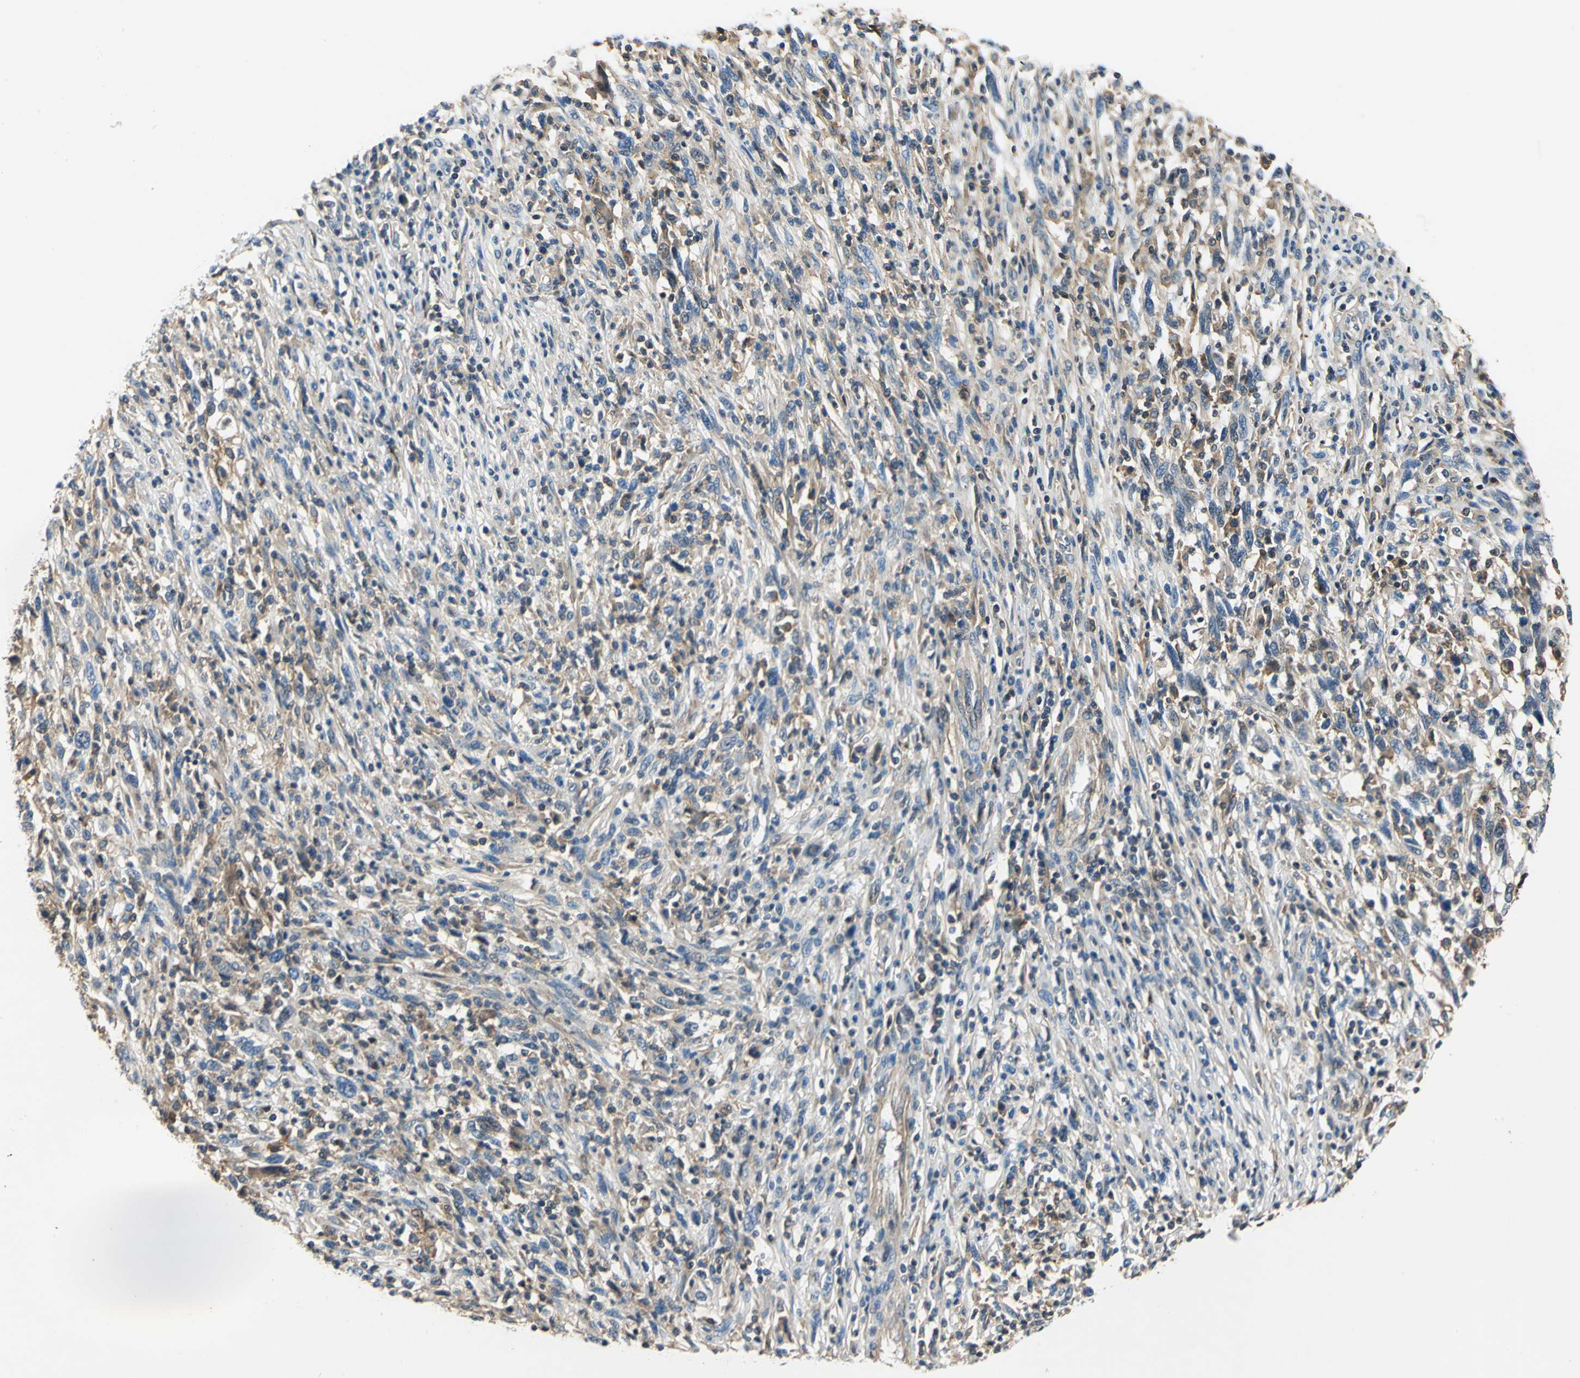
{"staining": {"intensity": "weak", "quantity": ">75%", "location": "cytoplasmic/membranous"}, "tissue": "melanoma", "cell_type": "Tumor cells", "image_type": "cancer", "snomed": [{"axis": "morphology", "description": "Malignant melanoma, Metastatic site"}, {"axis": "topography", "description": "Lymph node"}], "caption": "This histopathology image reveals immunohistochemistry staining of malignant melanoma (metastatic site), with low weak cytoplasmic/membranous staining in about >75% of tumor cells.", "gene": "DDX3Y", "patient": {"sex": "male", "age": 61}}